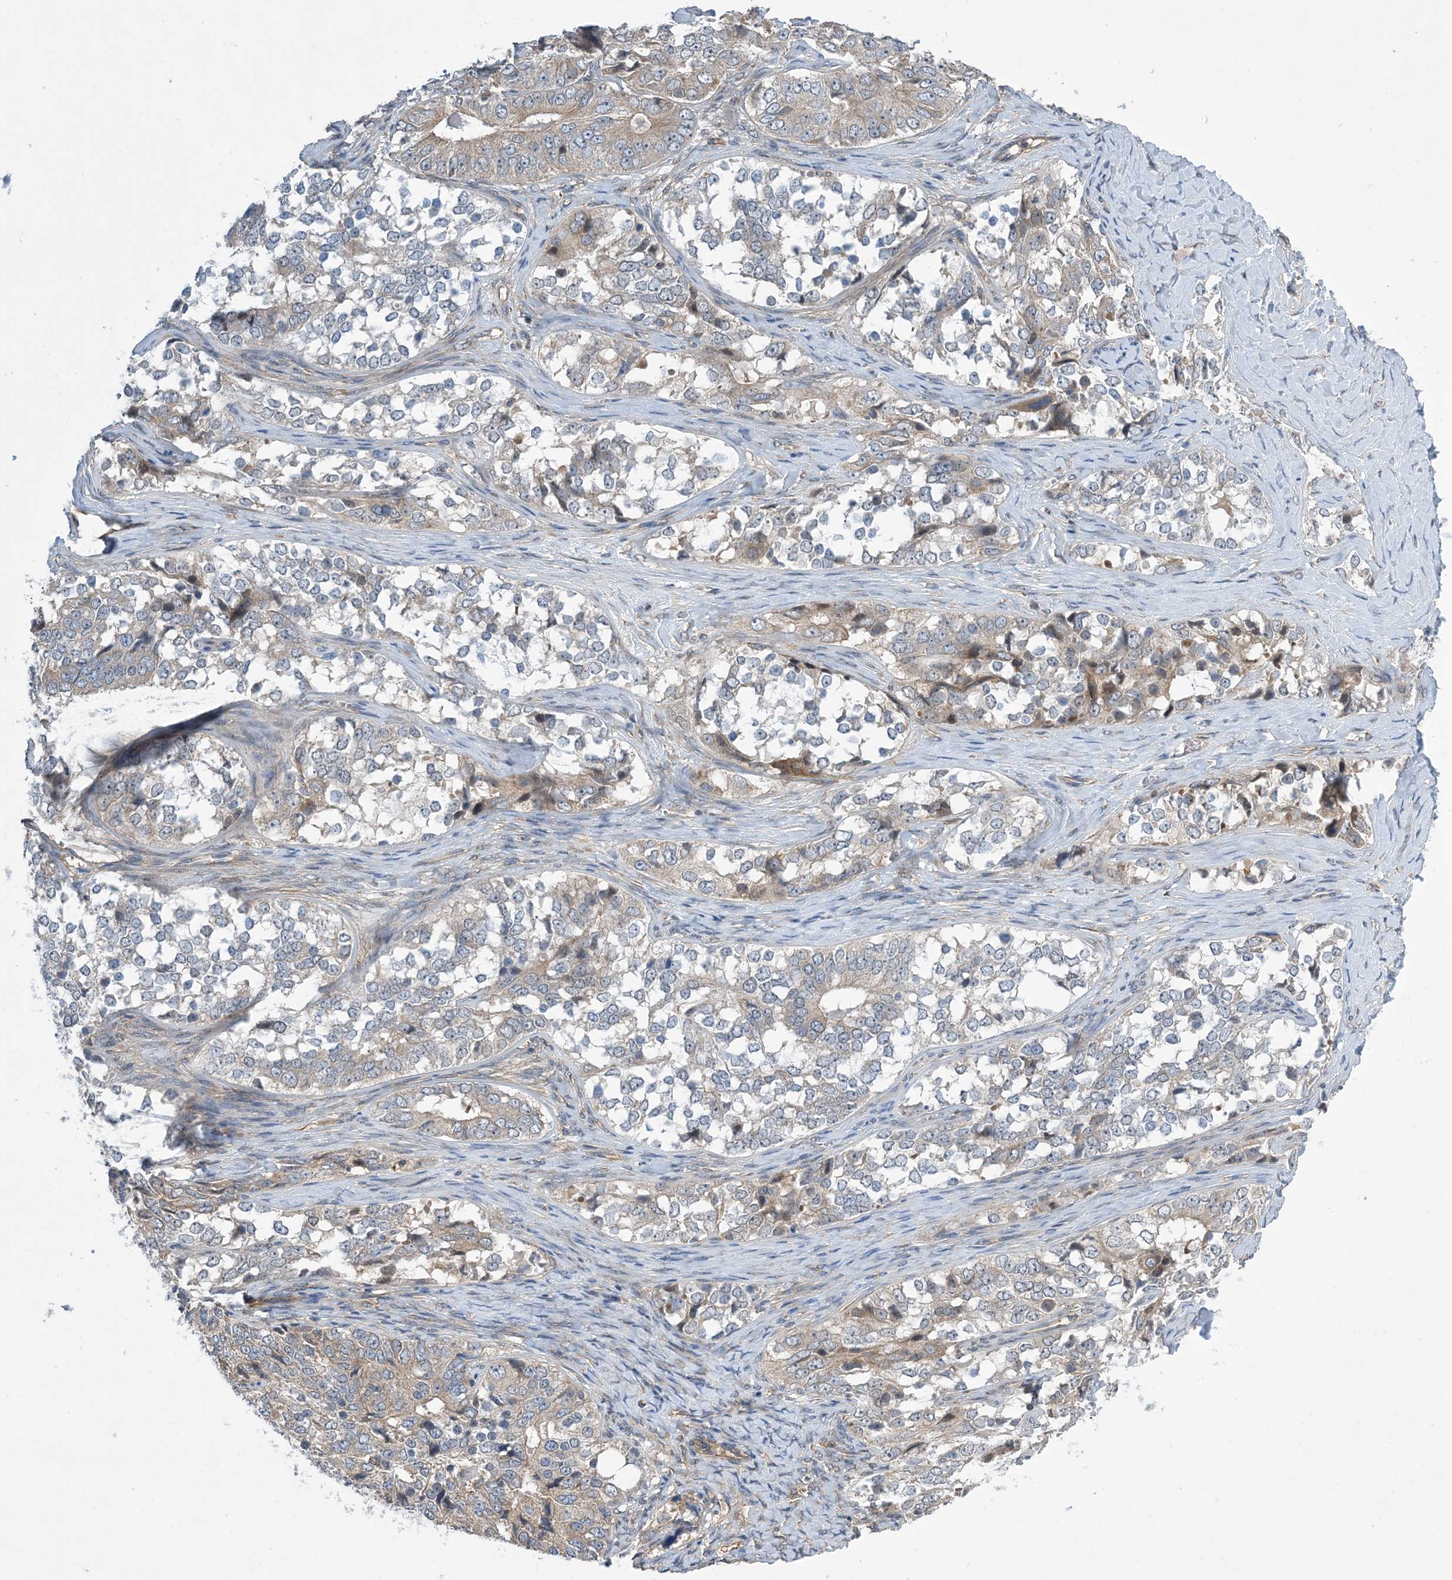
{"staining": {"intensity": "moderate", "quantity": "<25%", "location": "cytoplasmic/membranous"}, "tissue": "ovarian cancer", "cell_type": "Tumor cells", "image_type": "cancer", "snomed": [{"axis": "morphology", "description": "Carcinoma, endometroid"}, {"axis": "topography", "description": "Ovary"}], "caption": "Ovarian cancer (endometroid carcinoma) stained with immunohistochemistry (IHC) reveals moderate cytoplasmic/membranous staining in about <25% of tumor cells. The protein is shown in brown color, while the nuclei are stained blue.", "gene": "EHBP1", "patient": {"sex": "female", "age": 51}}